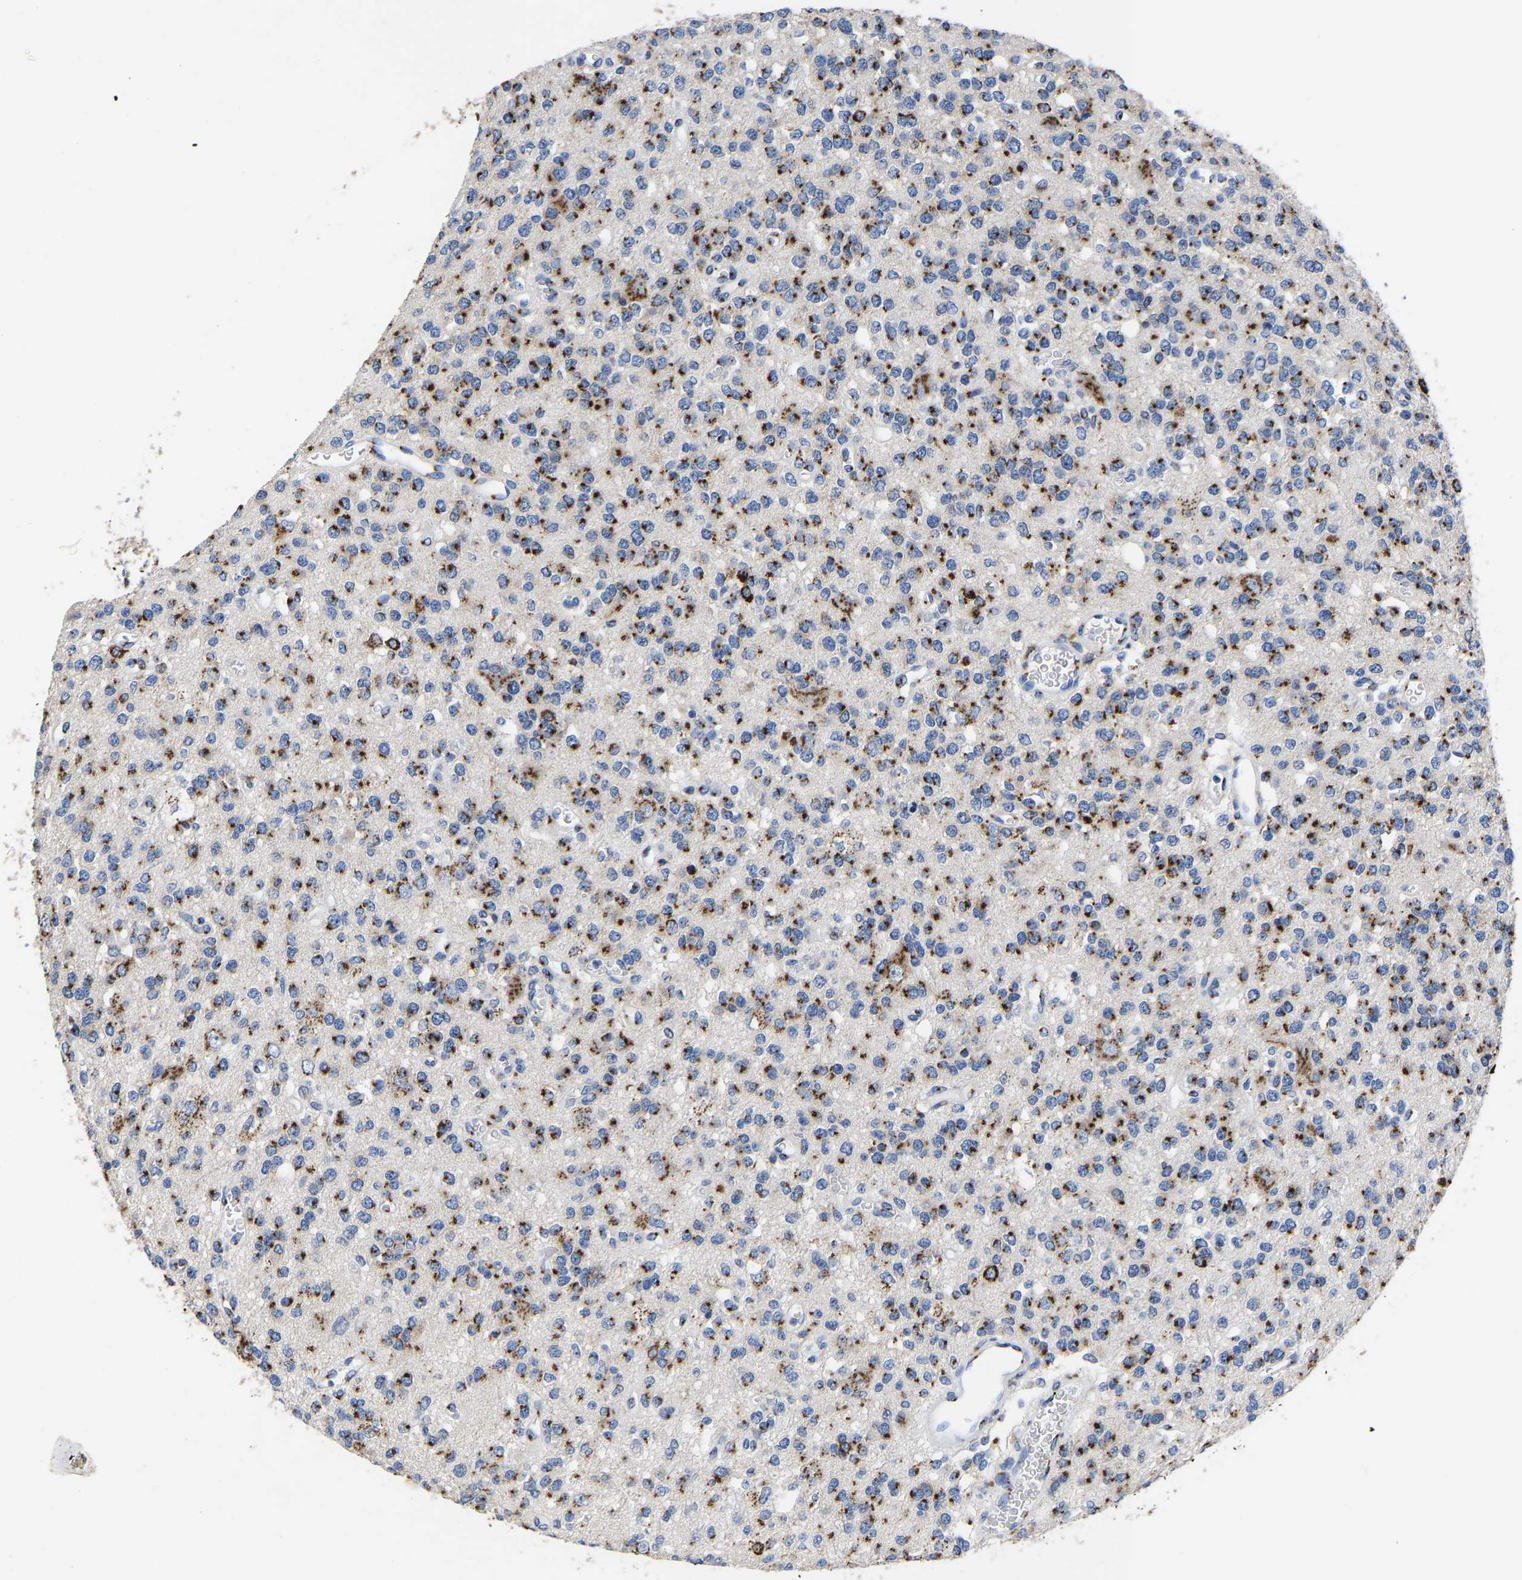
{"staining": {"intensity": "strong", "quantity": ">75%", "location": "cytoplasmic/membranous"}, "tissue": "glioma", "cell_type": "Tumor cells", "image_type": "cancer", "snomed": [{"axis": "morphology", "description": "Glioma, malignant, Low grade"}, {"axis": "topography", "description": "Brain"}], "caption": "Immunohistochemistry (IHC) (DAB (3,3'-diaminobenzidine)) staining of human glioma displays strong cytoplasmic/membranous protein expression in approximately >75% of tumor cells.", "gene": "TMEM87A", "patient": {"sex": "male", "age": 38}}